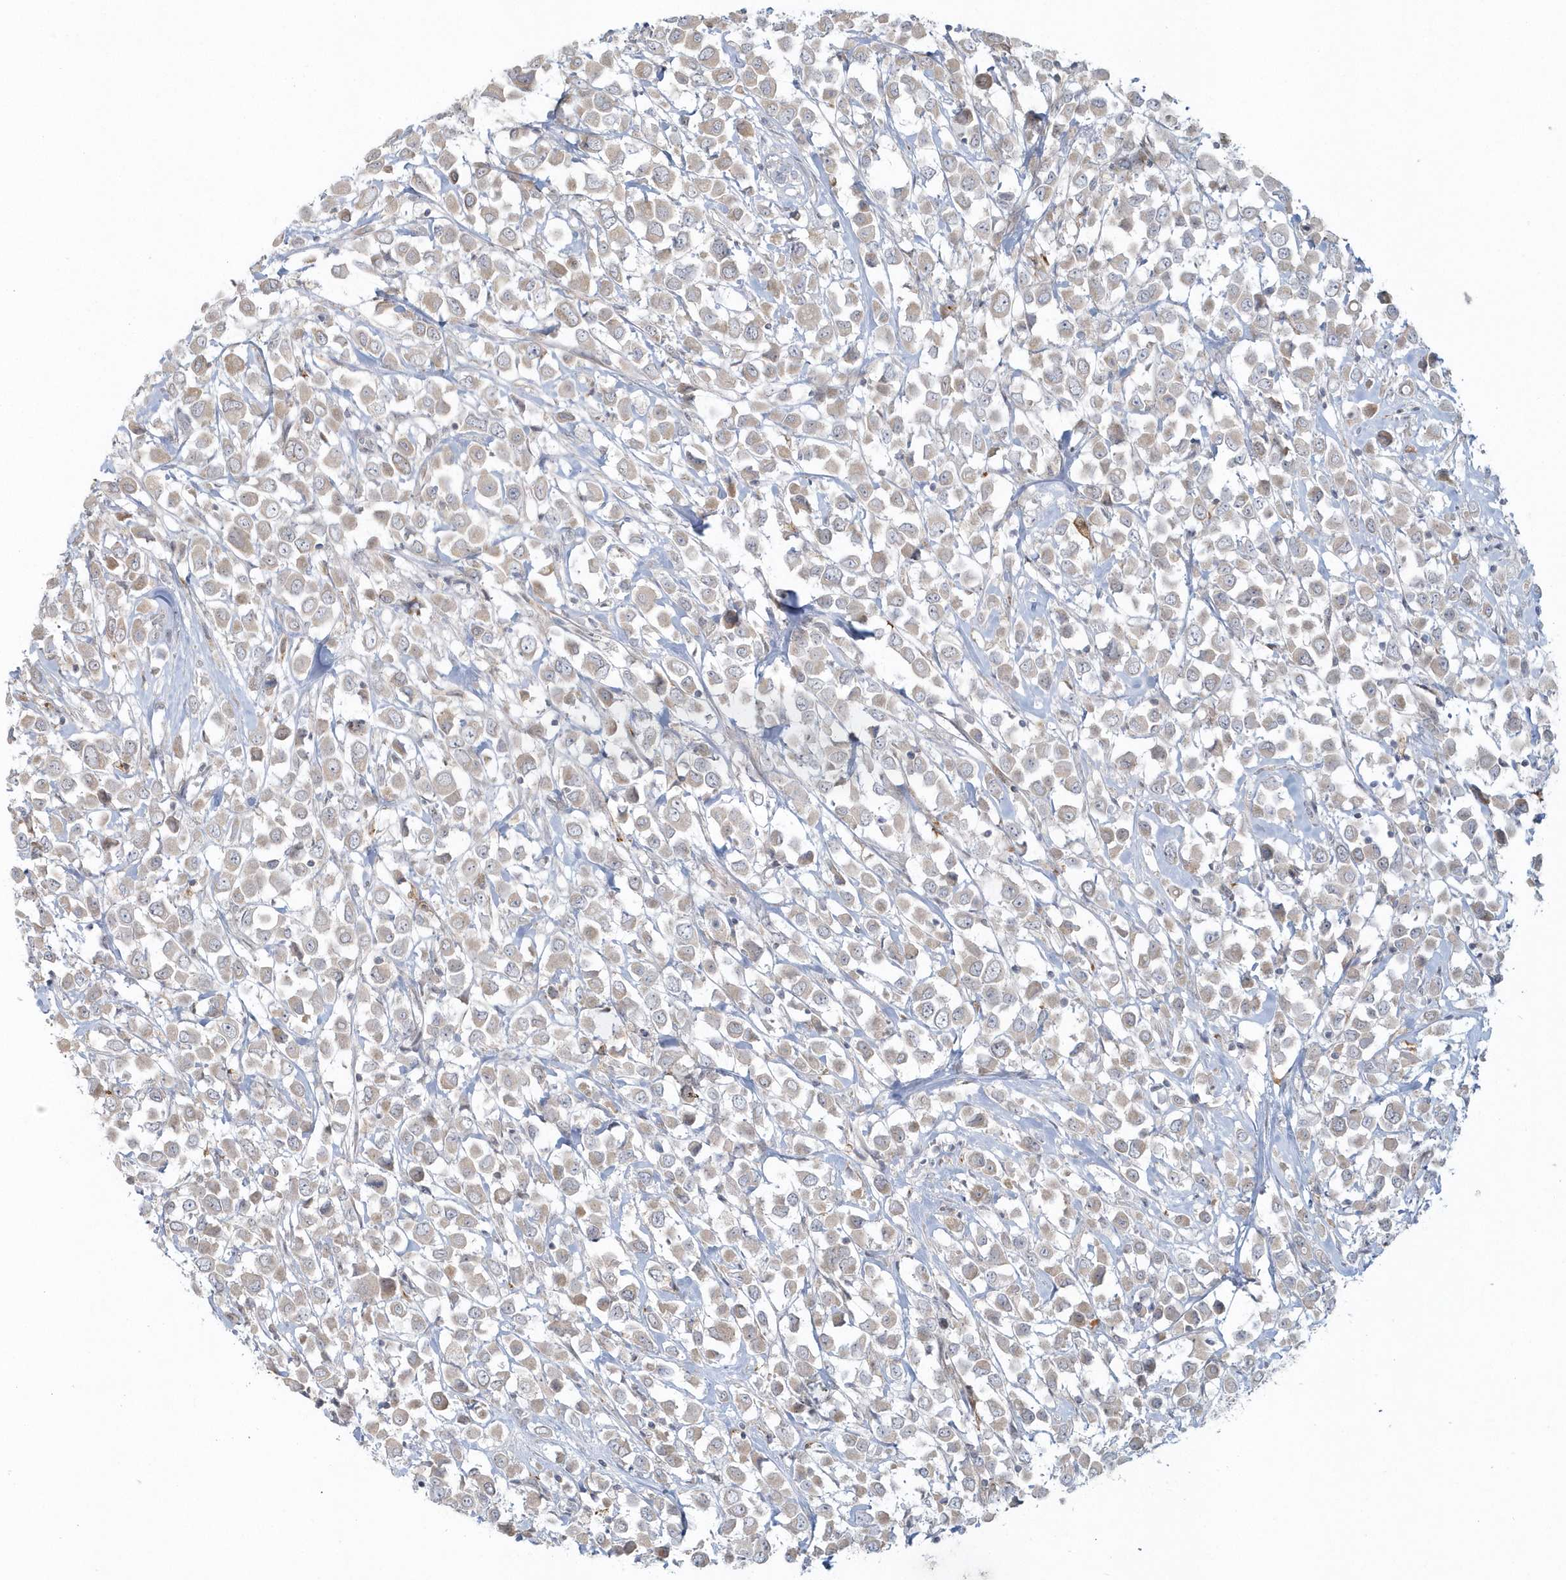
{"staining": {"intensity": "weak", "quantity": "<25%", "location": "cytoplasmic/membranous"}, "tissue": "breast cancer", "cell_type": "Tumor cells", "image_type": "cancer", "snomed": [{"axis": "morphology", "description": "Duct carcinoma"}, {"axis": "topography", "description": "Breast"}], "caption": "Protein analysis of breast cancer (infiltrating ductal carcinoma) demonstrates no significant expression in tumor cells.", "gene": "BLTP3A", "patient": {"sex": "female", "age": 61}}